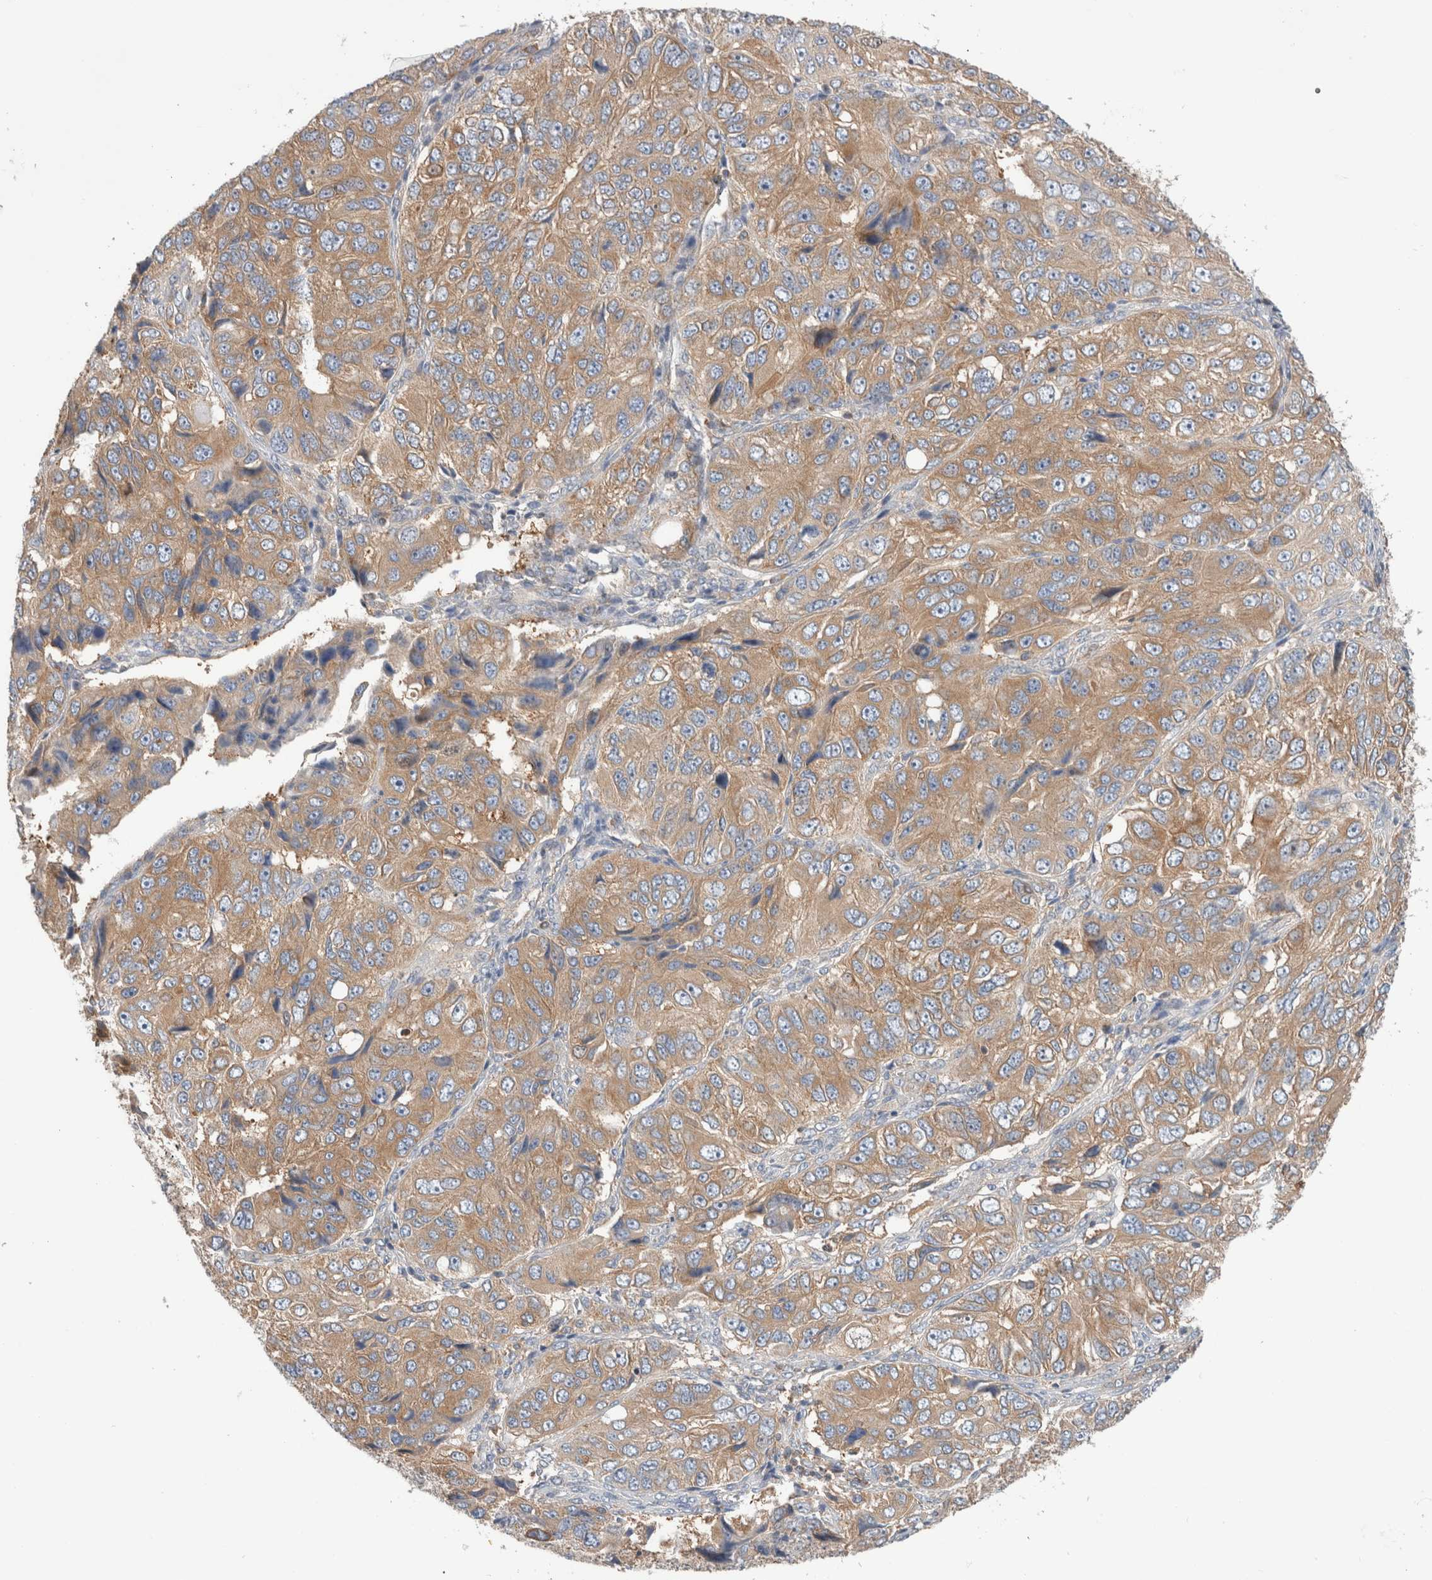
{"staining": {"intensity": "weak", "quantity": ">75%", "location": "cytoplasmic/membranous"}, "tissue": "ovarian cancer", "cell_type": "Tumor cells", "image_type": "cancer", "snomed": [{"axis": "morphology", "description": "Carcinoma, endometroid"}, {"axis": "topography", "description": "Ovary"}], "caption": "An immunohistochemistry image of neoplastic tissue is shown. Protein staining in brown highlights weak cytoplasmic/membranous positivity in ovarian cancer within tumor cells.", "gene": "KLHL14", "patient": {"sex": "female", "age": 51}}